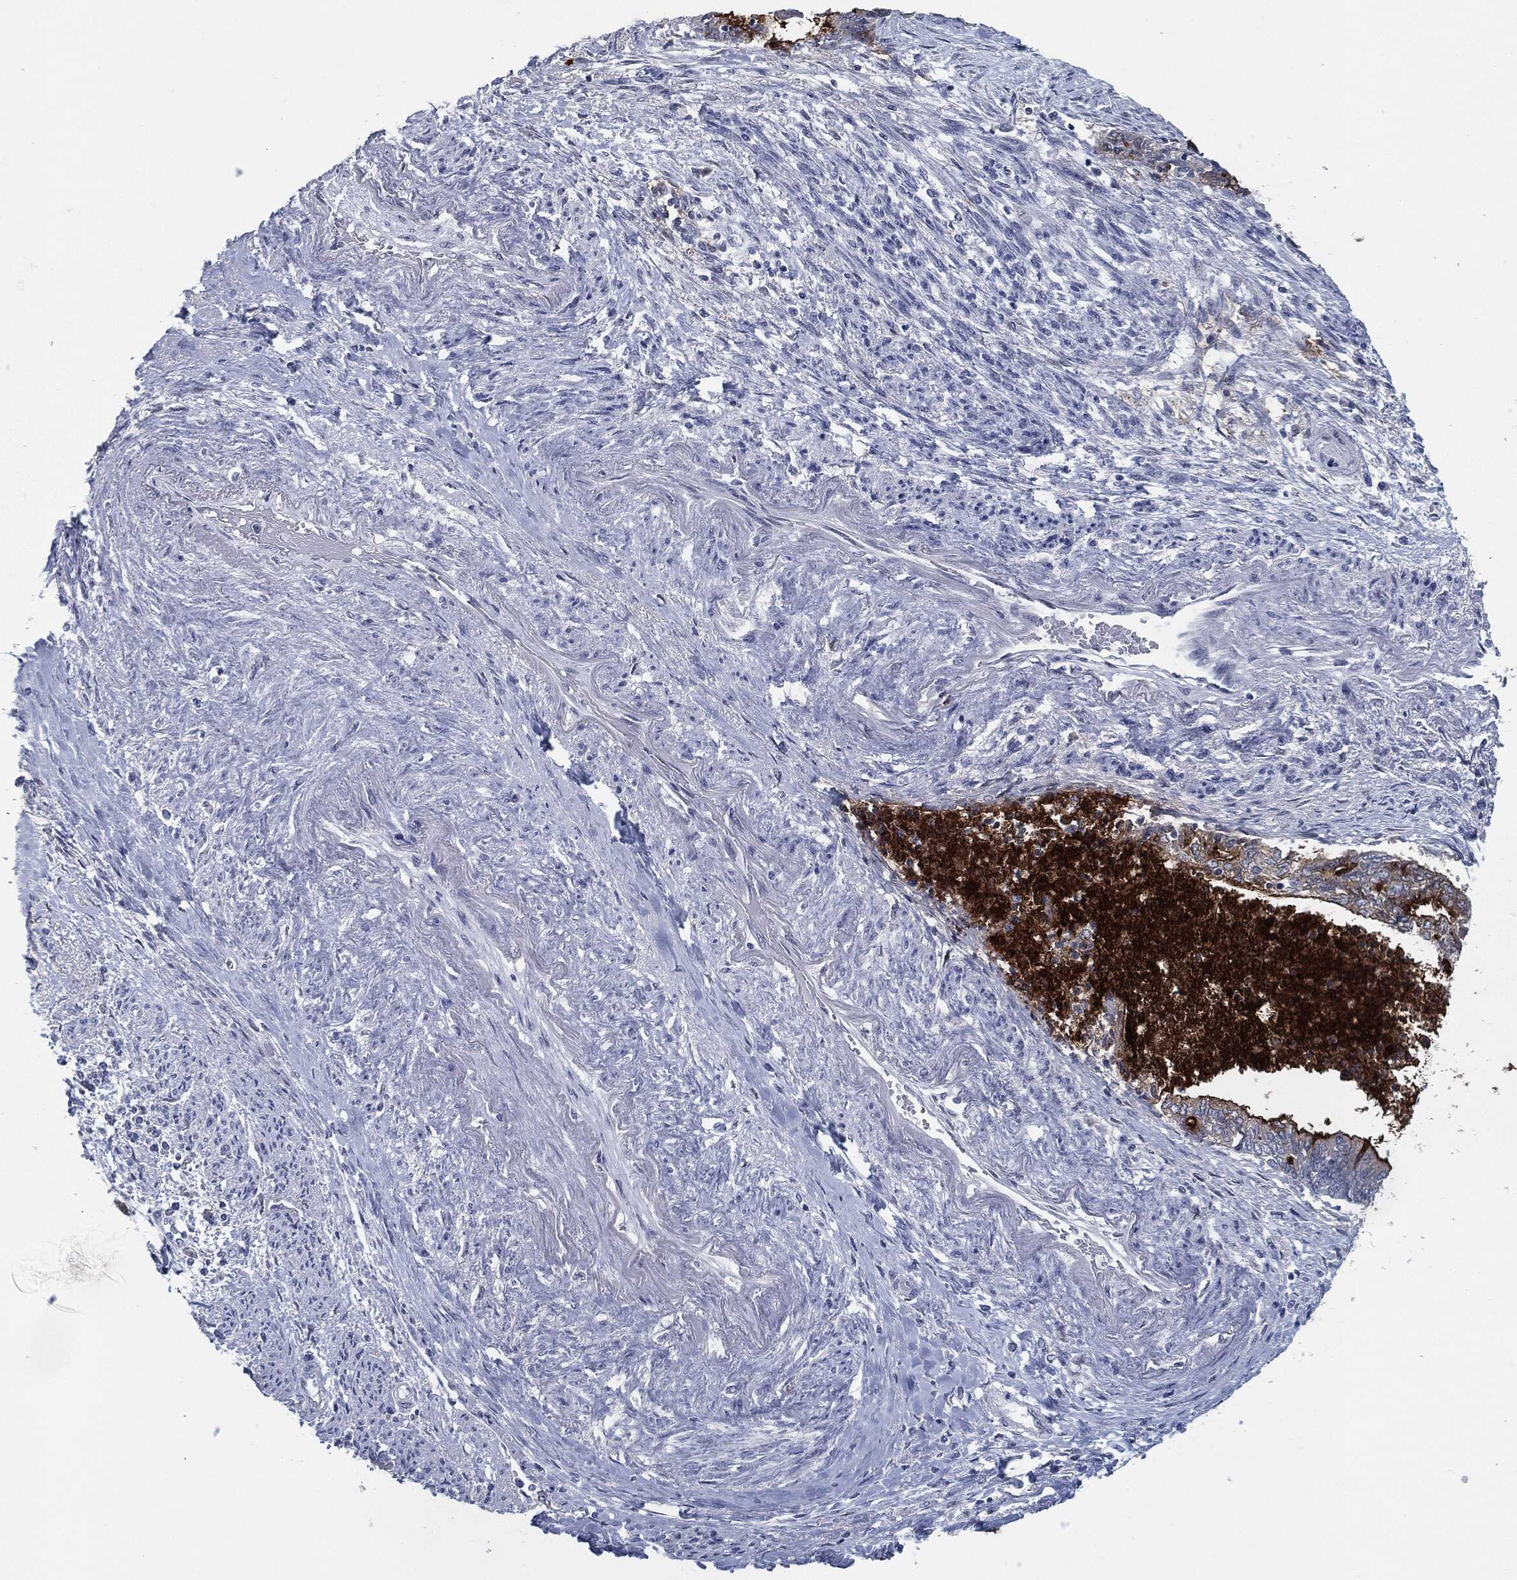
{"staining": {"intensity": "strong", "quantity": "<25%", "location": "cytoplasmic/membranous"}, "tissue": "endometrial cancer", "cell_type": "Tumor cells", "image_type": "cancer", "snomed": [{"axis": "morphology", "description": "Adenocarcinoma, NOS"}, {"axis": "topography", "description": "Endometrium"}], "caption": "This histopathology image reveals immunohistochemistry (IHC) staining of human adenocarcinoma (endometrial), with medium strong cytoplasmic/membranous staining in about <25% of tumor cells.", "gene": "PROM1", "patient": {"sex": "female", "age": 65}}